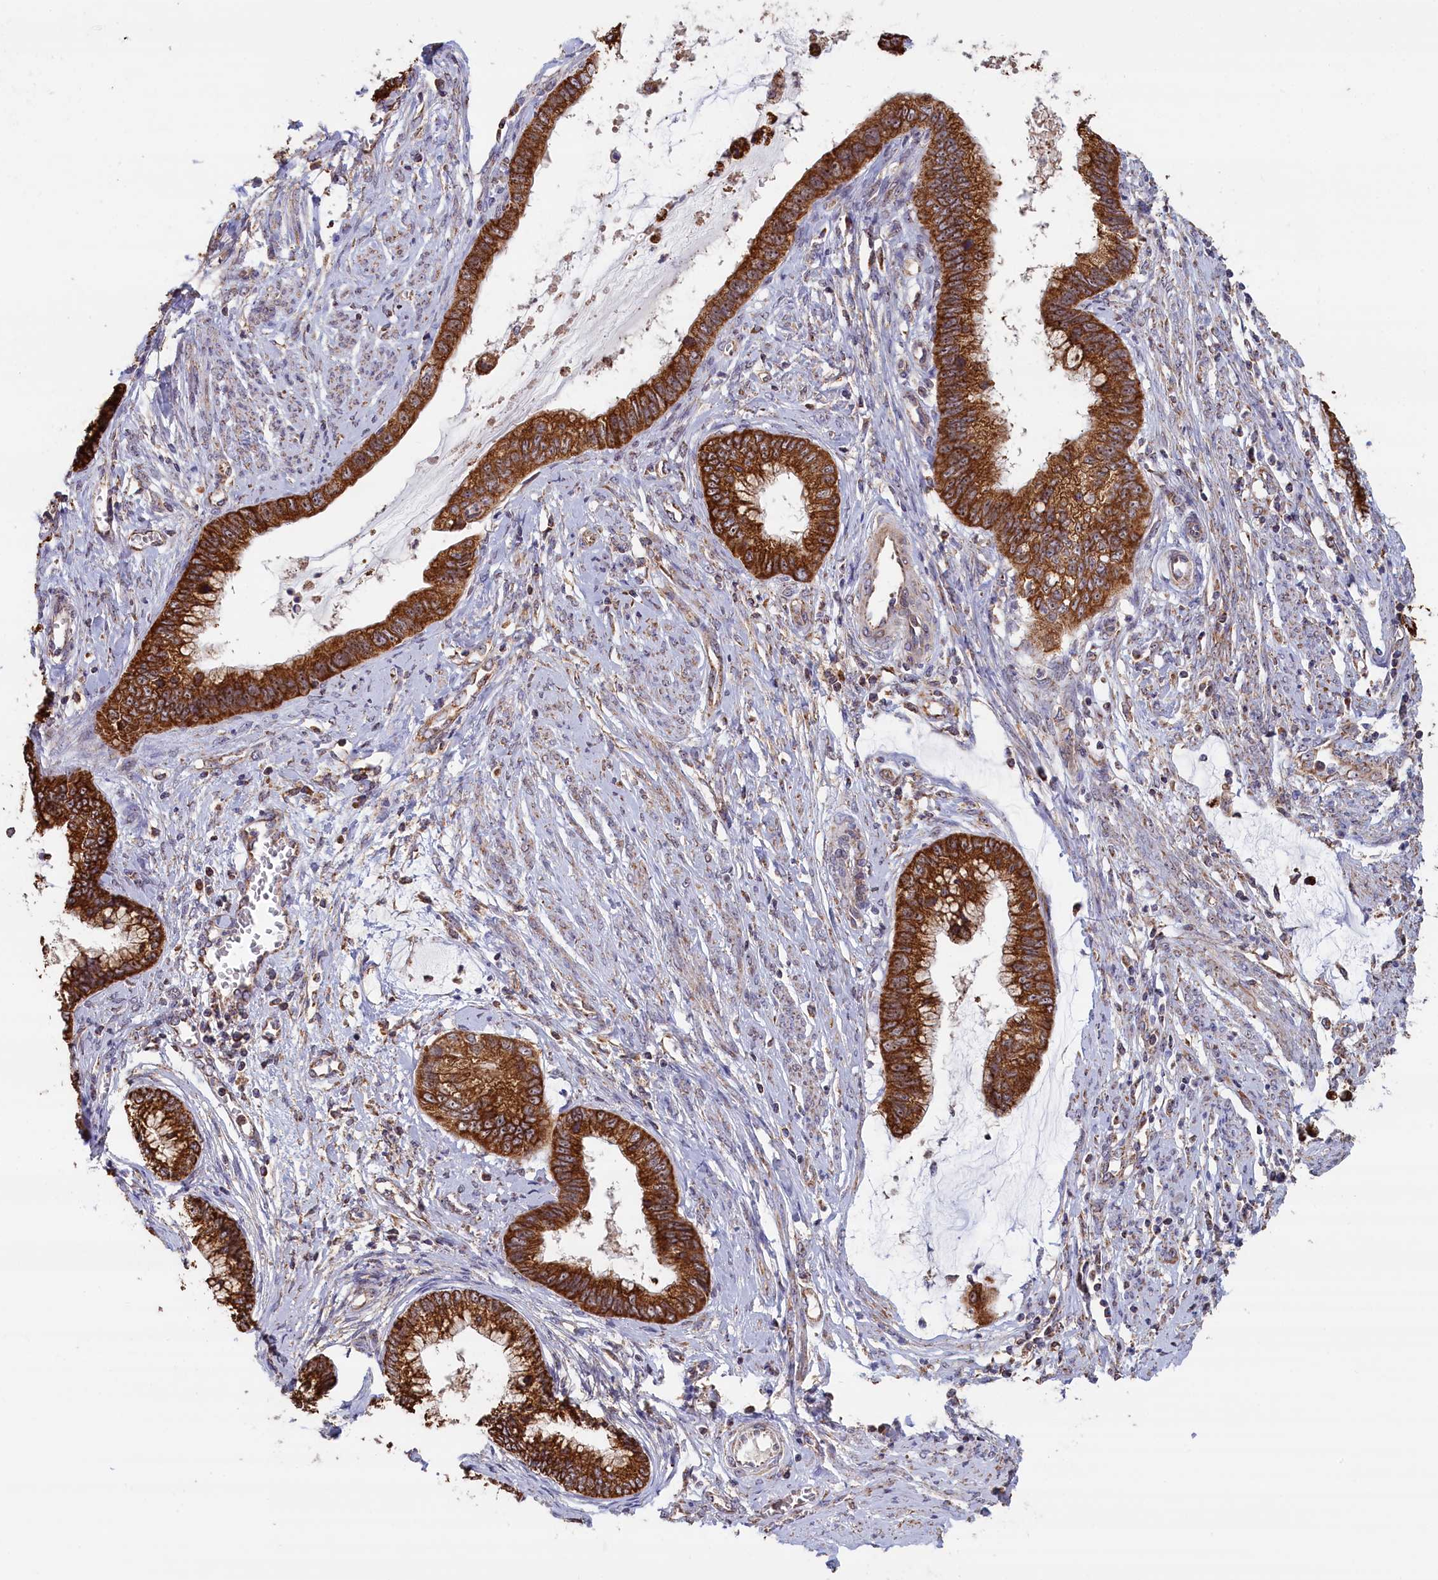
{"staining": {"intensity": "strong", "quantity": ">75%", "location": "cytoplasmic/membranous"}, "tissue": "cervical cancer", "cell_type": "Tumor cells", "image_type": "cancer", "snomed": [{"axis": "morphology", "description": "Adenocarcinoma, NOS"}, {"axis": "topography", "description": "Cervix"}], "caption": "About >75% of tumor cells in human cervical cancer show strong cytoplasmic/membranous protein staining as visualized by brown immunohistochemical staining.", "gene": "ZNF816", "patient": {"sex": "female", "age": 44}}